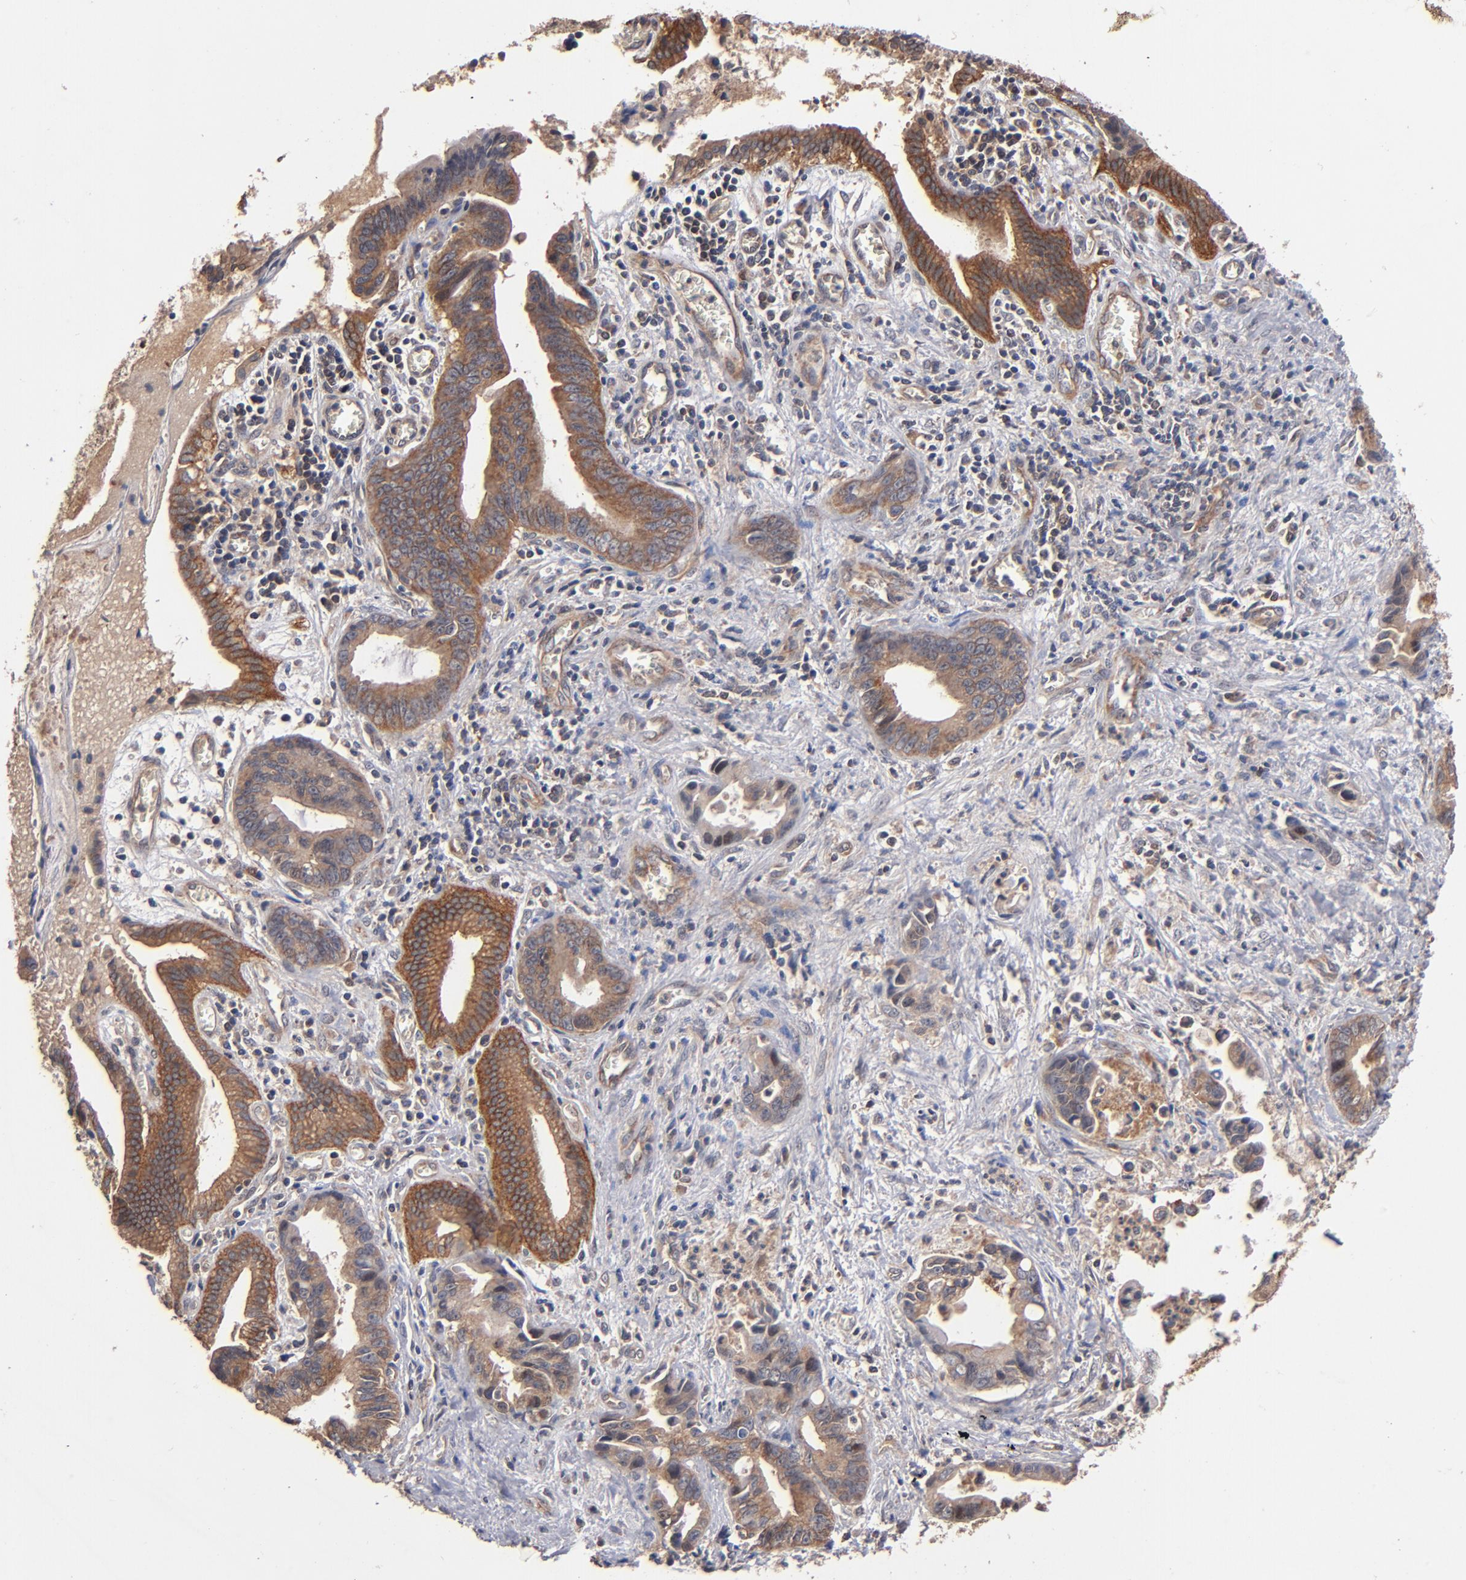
{"staining": {"intensity": "strong", "quantity": ">75%", "location": "cytoplasmic/membranous"}, "tissue": "liver cancer", "cell_type": "Tumor cells", "image_type": "cancer", "snomed": [{"axis": "morphology", "description": "Cholangiocarcinoma"}, {"axis": "topography", "description": "Liver"}], "caption": "This photomicrograph exhibits liver cholangiocarcinoma stained with immunohistochemistry (IHC) to label a protein in brown. The cytoplasmic/membranous of tumor cells show strong positivity for the protein. Nuclei are counter-stained blue.", "gene": "BDKRB1", "patient": {"sex": "female", "age": 55}}